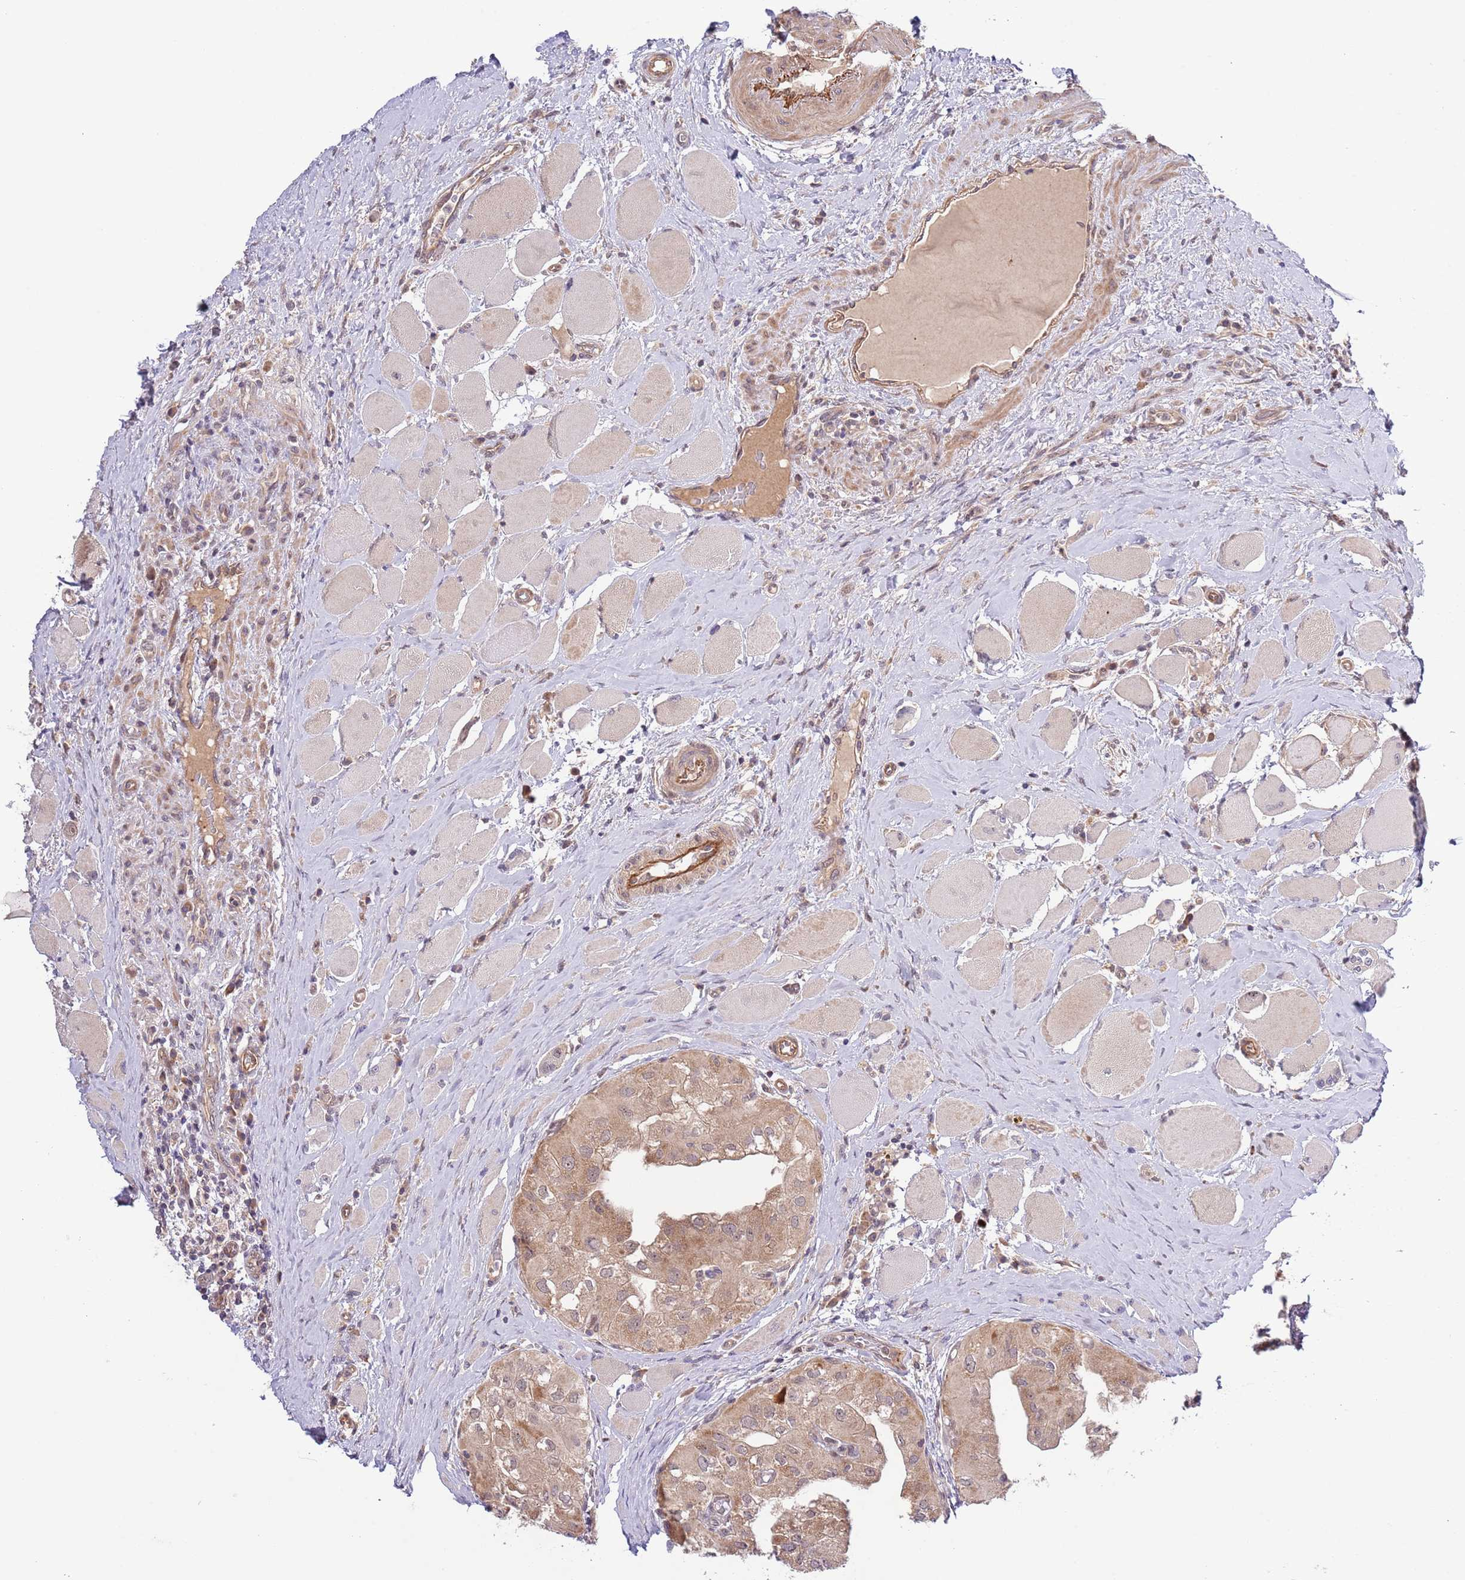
{"staining": {"intensity": "weak", "quantity": ">75%", "location": "cytoplasmic/membranous"}, "tissue": "thyroid cancer", "cell_type": "Tumor cells", "image_type": "cancer", "snomed": [{"axis": "morphology", "description": "Papillary adenocarcinoma, NOS"}, {"axis": "topography", "description": "Thyroid gland"}], "caption": "The photomicrograph reveals a brown stain indicating the presence of a protein in the cytoplasmic/membranous of tumor cells in thyroid cancer.", "gene": "PRR16", "patient": {"sex": "female", "age": 59}}